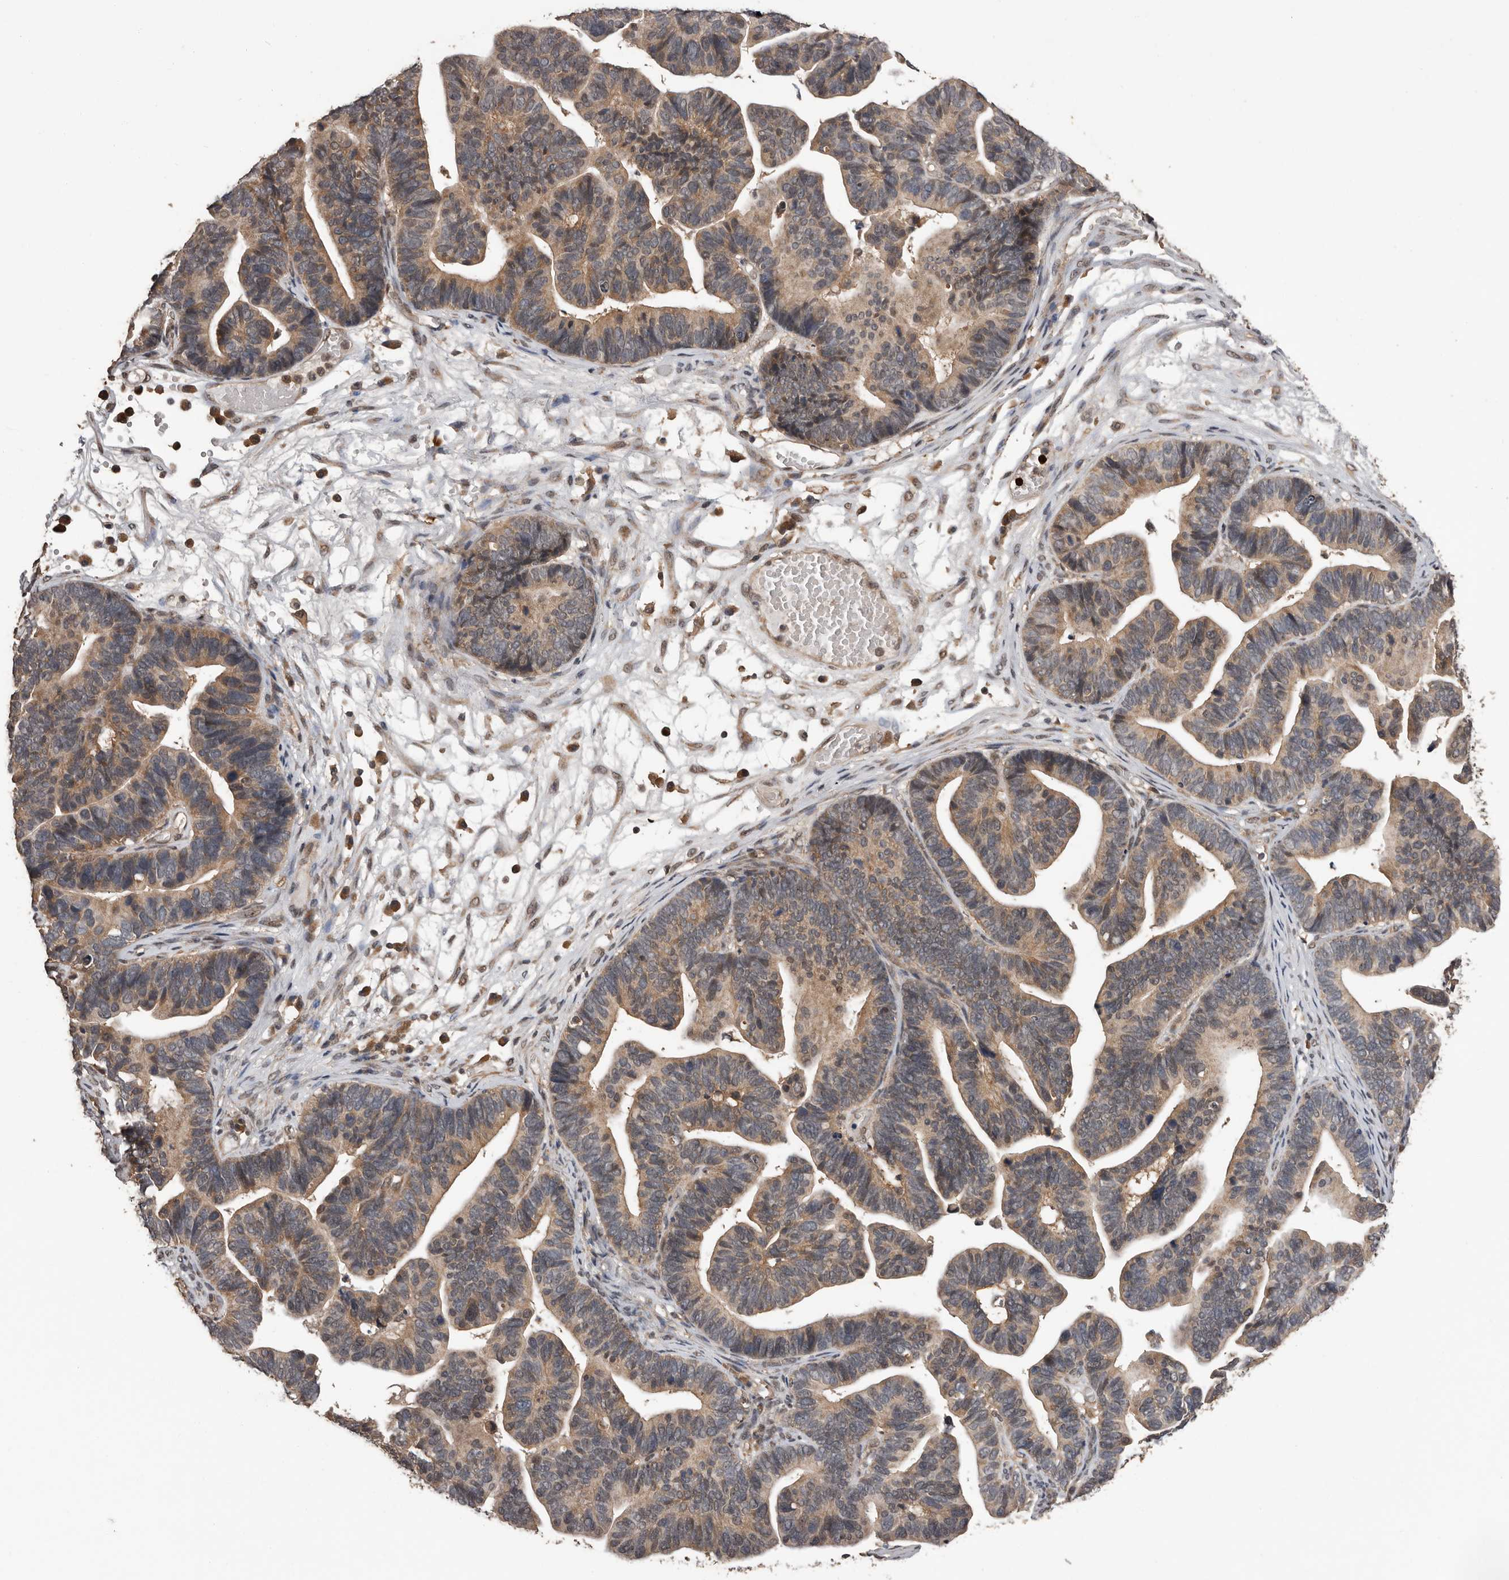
{"staining": {"intensity": "weak", "quantity": ">75%", "location": "cytoplasmic/membranous"}, "tissue": "ovarian cancer", "cell_type": "Tumor cells", "image_type": "cancer", "snomed": [{"axis": "morphology", "description": "Cystadenocarcinoma, serous, NOS"}, {"axis": "topography", "description": "Ovary"}], "caption": "Immunohistochemical staining of human ovarian cancer demonstrates low levels of weak cytoplasmic/membranous protein expression in approximately >75% of tumor cells.", "gene": "VPS37A", "patient": {"sex": "female", "age": 56}}